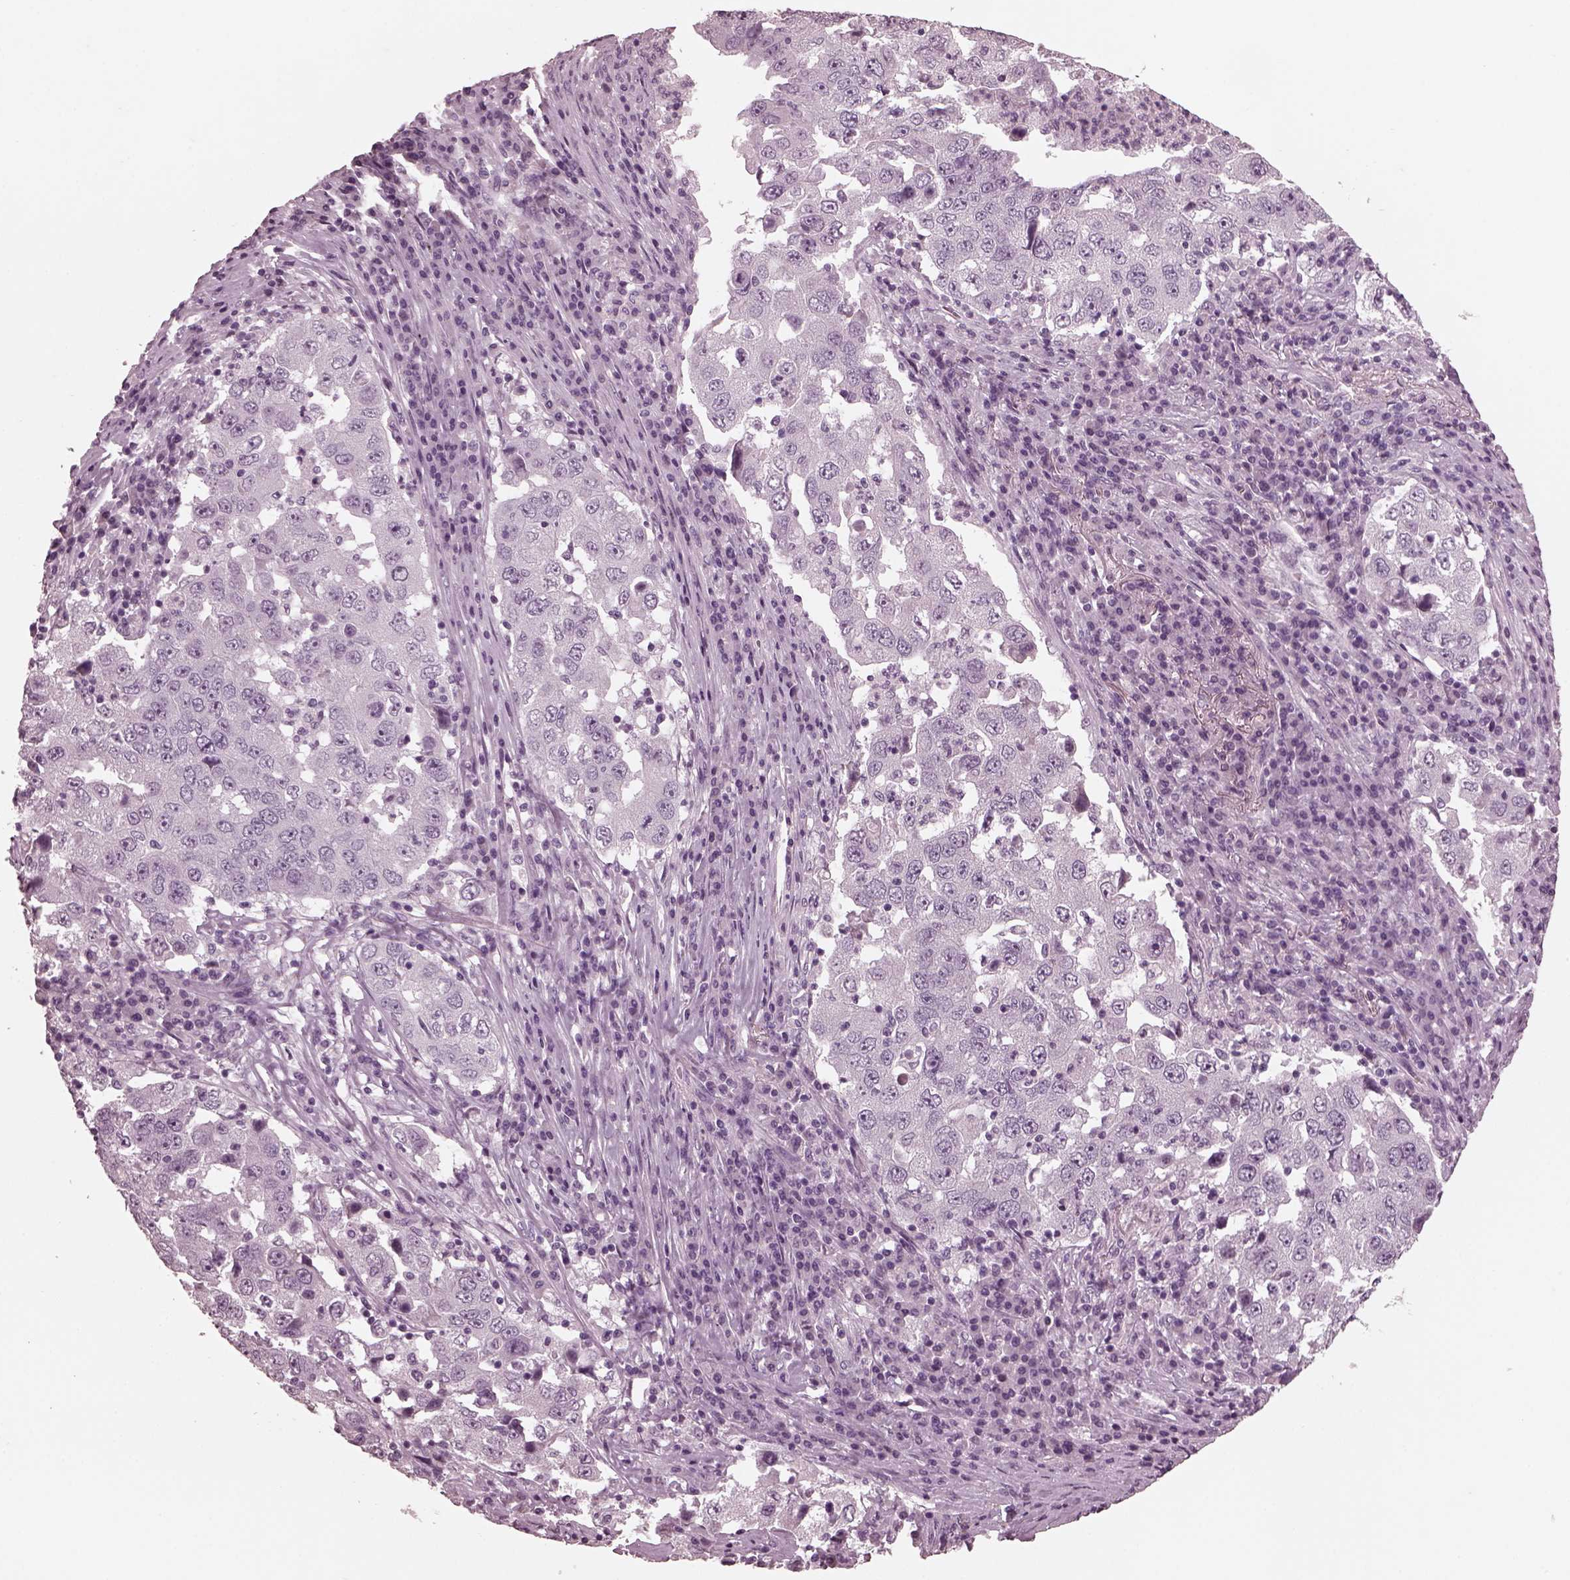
{"staining": {"intensity": "negative", "quantity": "none", "location": "none"}, "tissue": "lung cancer", "cell_type": "Tumor cells", "image_type": "cancer", "snomed": [{"axis": "morphology", "description": "Adenocarcinoma, NOS"}, {"axis": "topography", "description": "Lung"}], "caption": "Micrograph shows no protein positivity in tumor cells of adenocarcinoma (lung) tissue.", "gene": "CGA", "patient": {"sex": "male", "age": 73}}